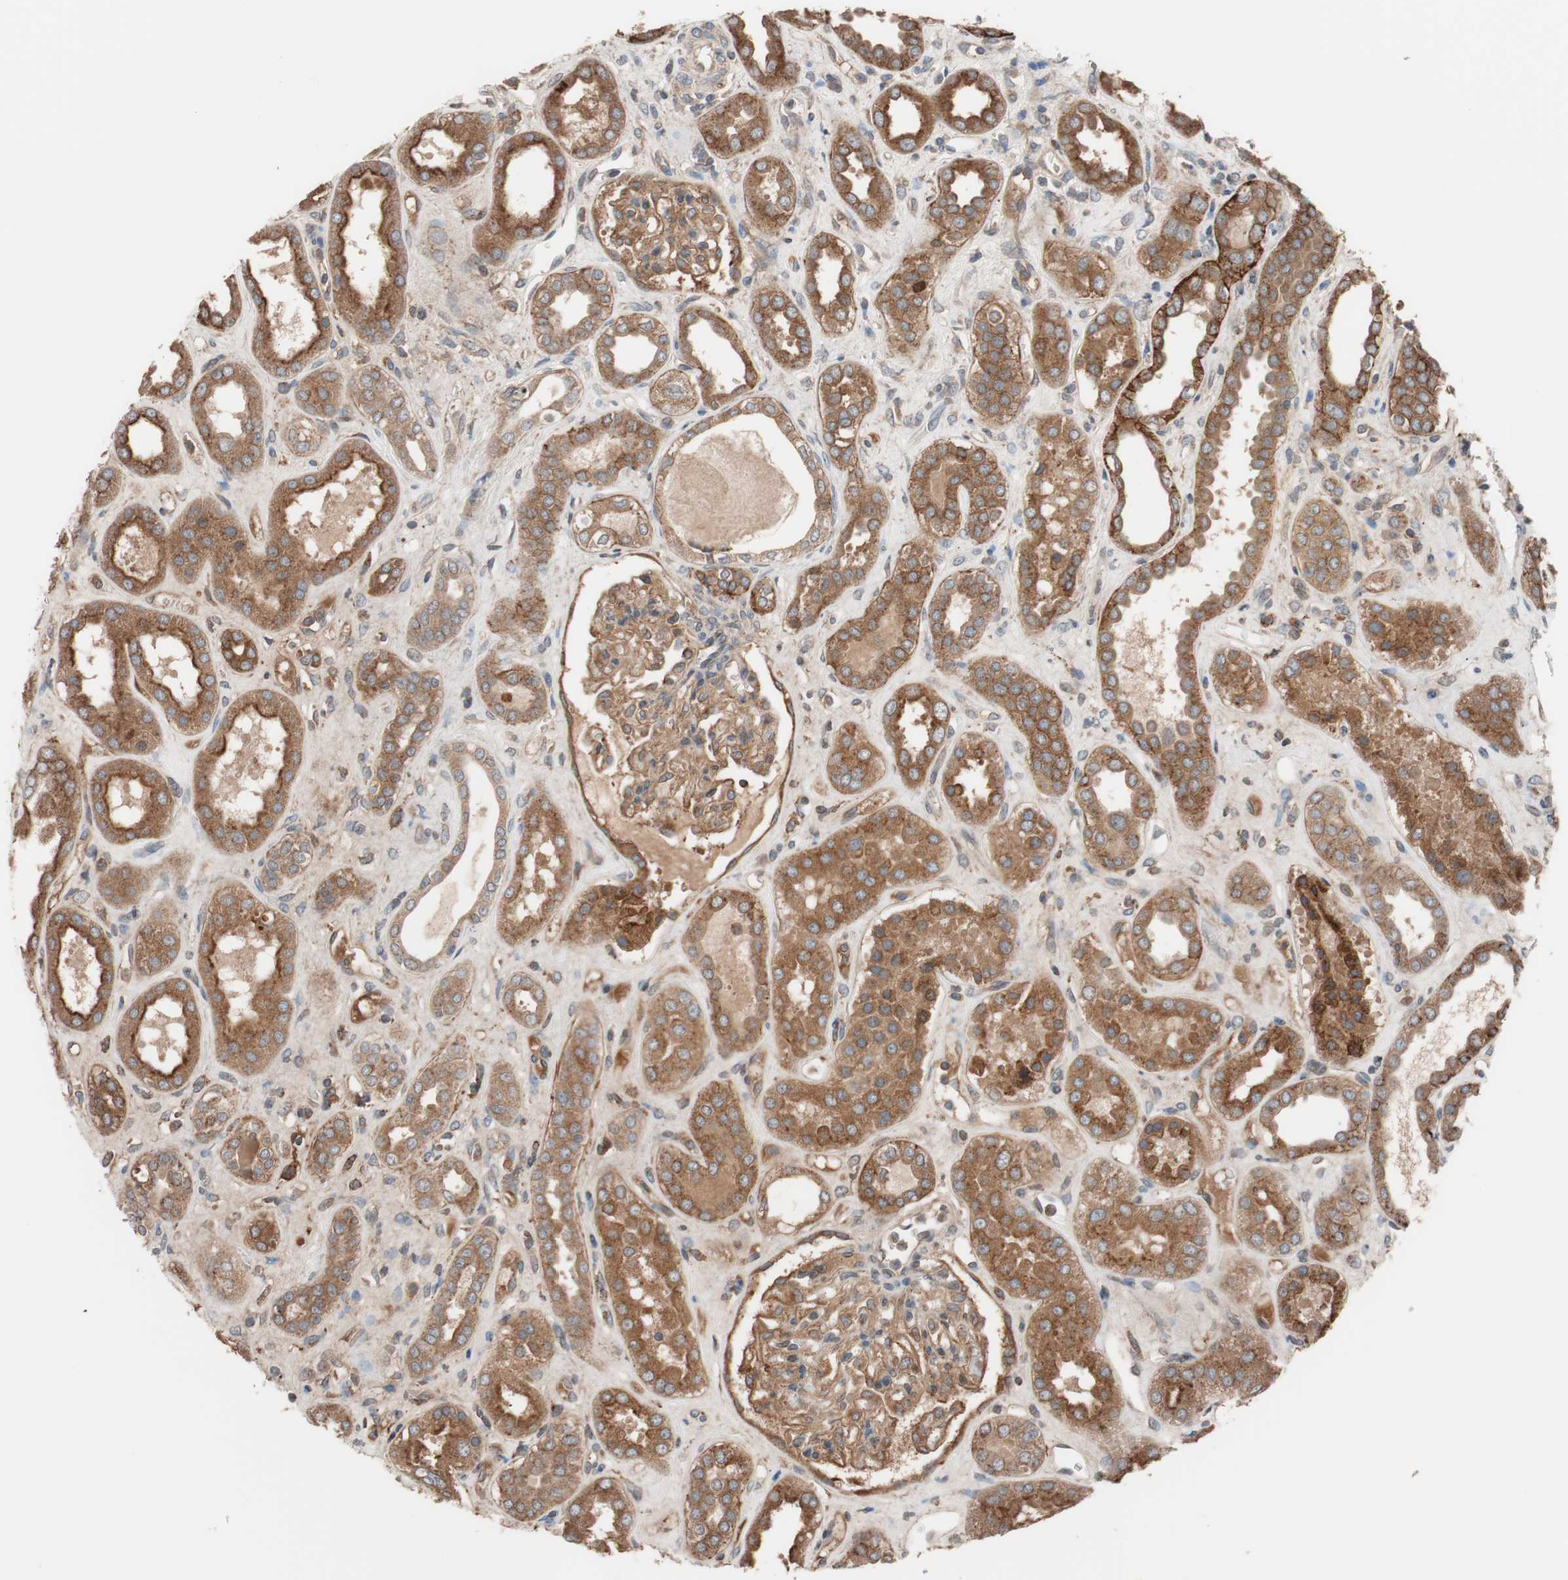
{"staining": {"intensity": "strong", "quantity": ">75%", "location": "cytoplasmic/membranous"}, "tissue": "kidney", "cell_type": "Cells in glomeruli", "image_type": "normal", "snomed": [{"axis": "morphology", "description": "Normal tissue, NOS"}, {"axis": "topography", "description": "Kidney"}], "caption": "Immunohistochemical staining of benign kidney exhibits strong cytoplasmic/membranous protein positivity in approximately >75% of cells in glomeruli. (Brightfield microscopy of DAB IHC at high magnification).", "gene": "SDC4", "patient": {"sex": "male", "age": 59}}